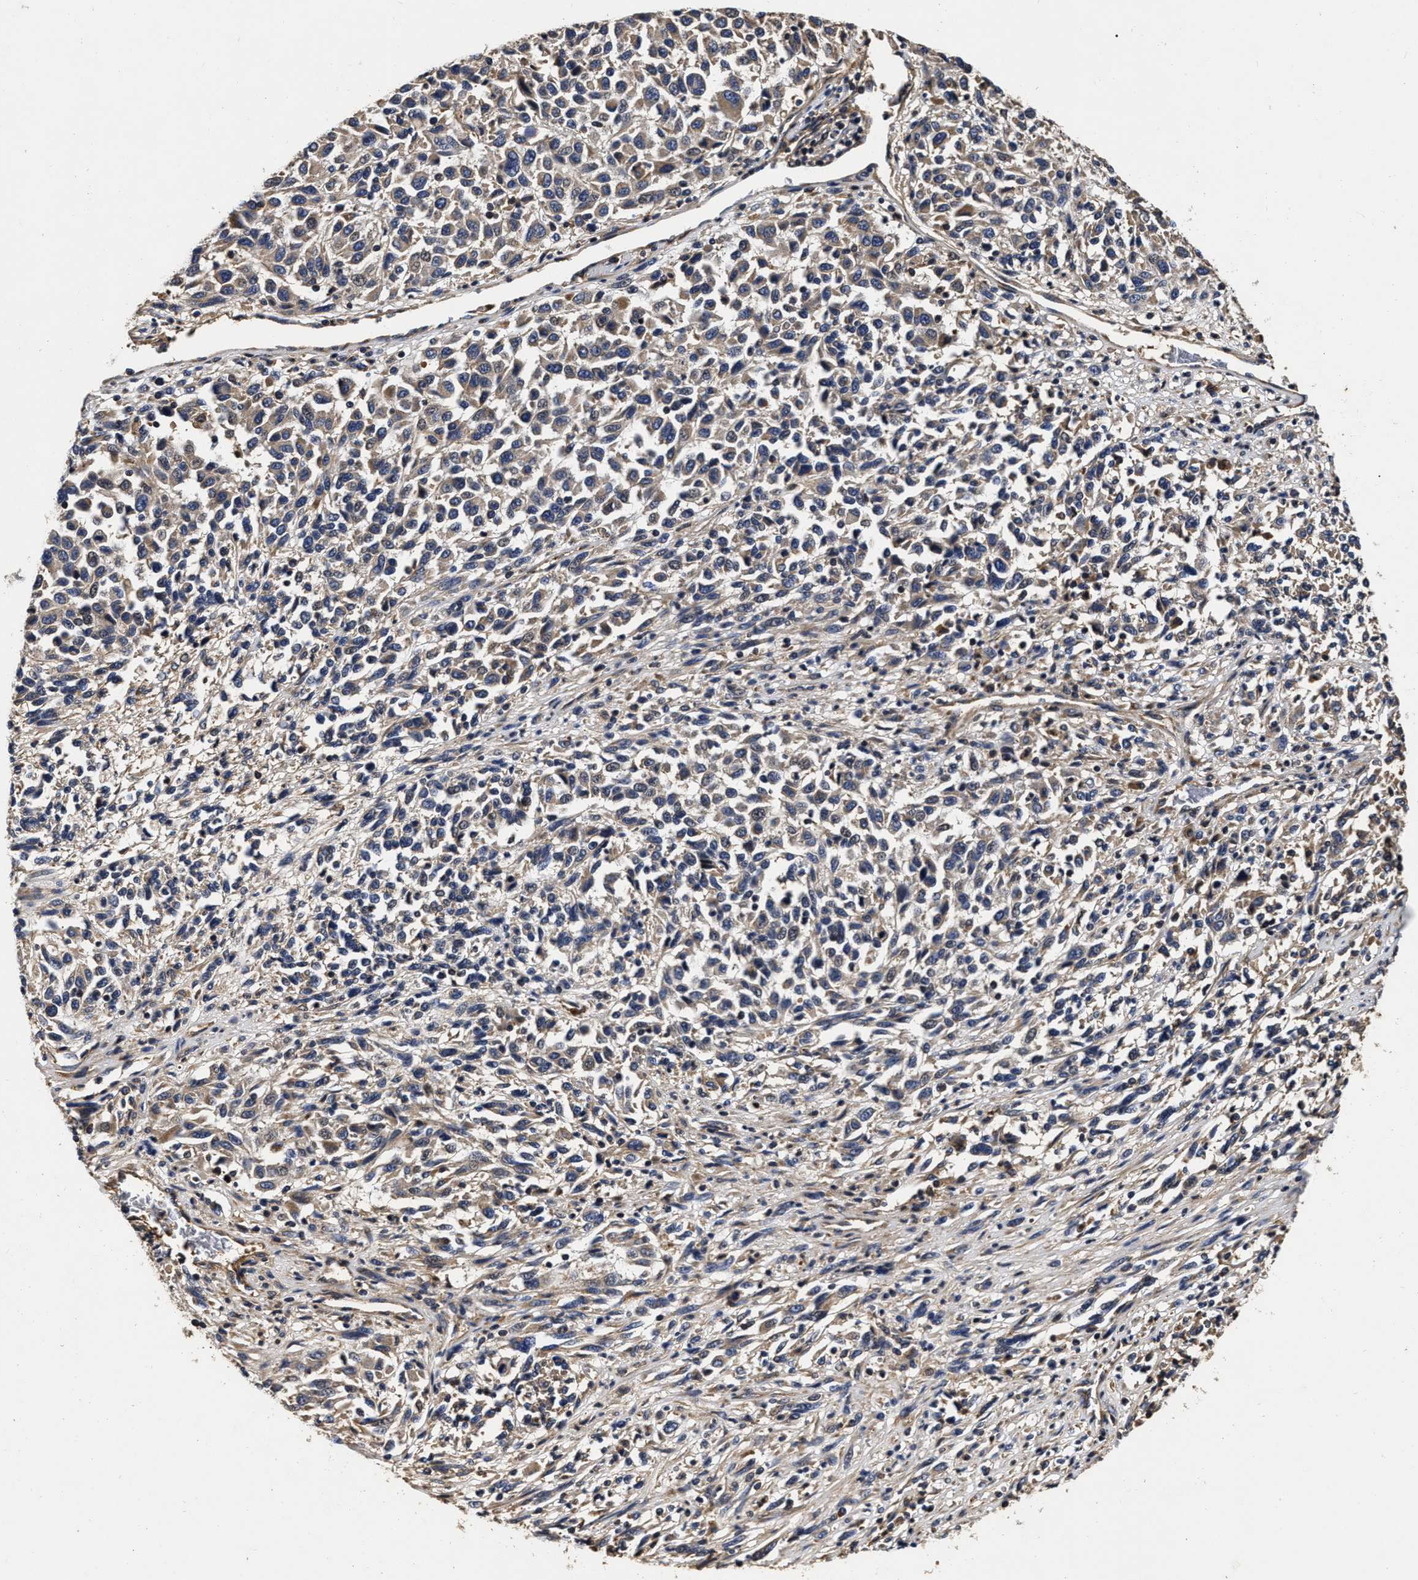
{"staining": {"intensity": "weak", "quantity": ">75%", "location": "cytoplasmic/membranous"}, "tissue": "melanoma", "cell_type": "Tumor cells", "image_type": "cancer", "snomed": [{"axis": "morphology", "description": "Malignant melanoma, Metastatic site"}, {"axis": "topography", "description": "Lymph node"}], "caption": "Immunohistochemistry (IHC) micrograph of neoplastic tissue: melanoma stained using immunohistochemistry demonstrates low levels of weak protein expression localized specifically in the cytoplasmic/membranous of tumor cells, appearing as a cytoplasmic/membranous brown color.", "gene": "ABCG8", "patient": {"sex": "male", "age": 61}}